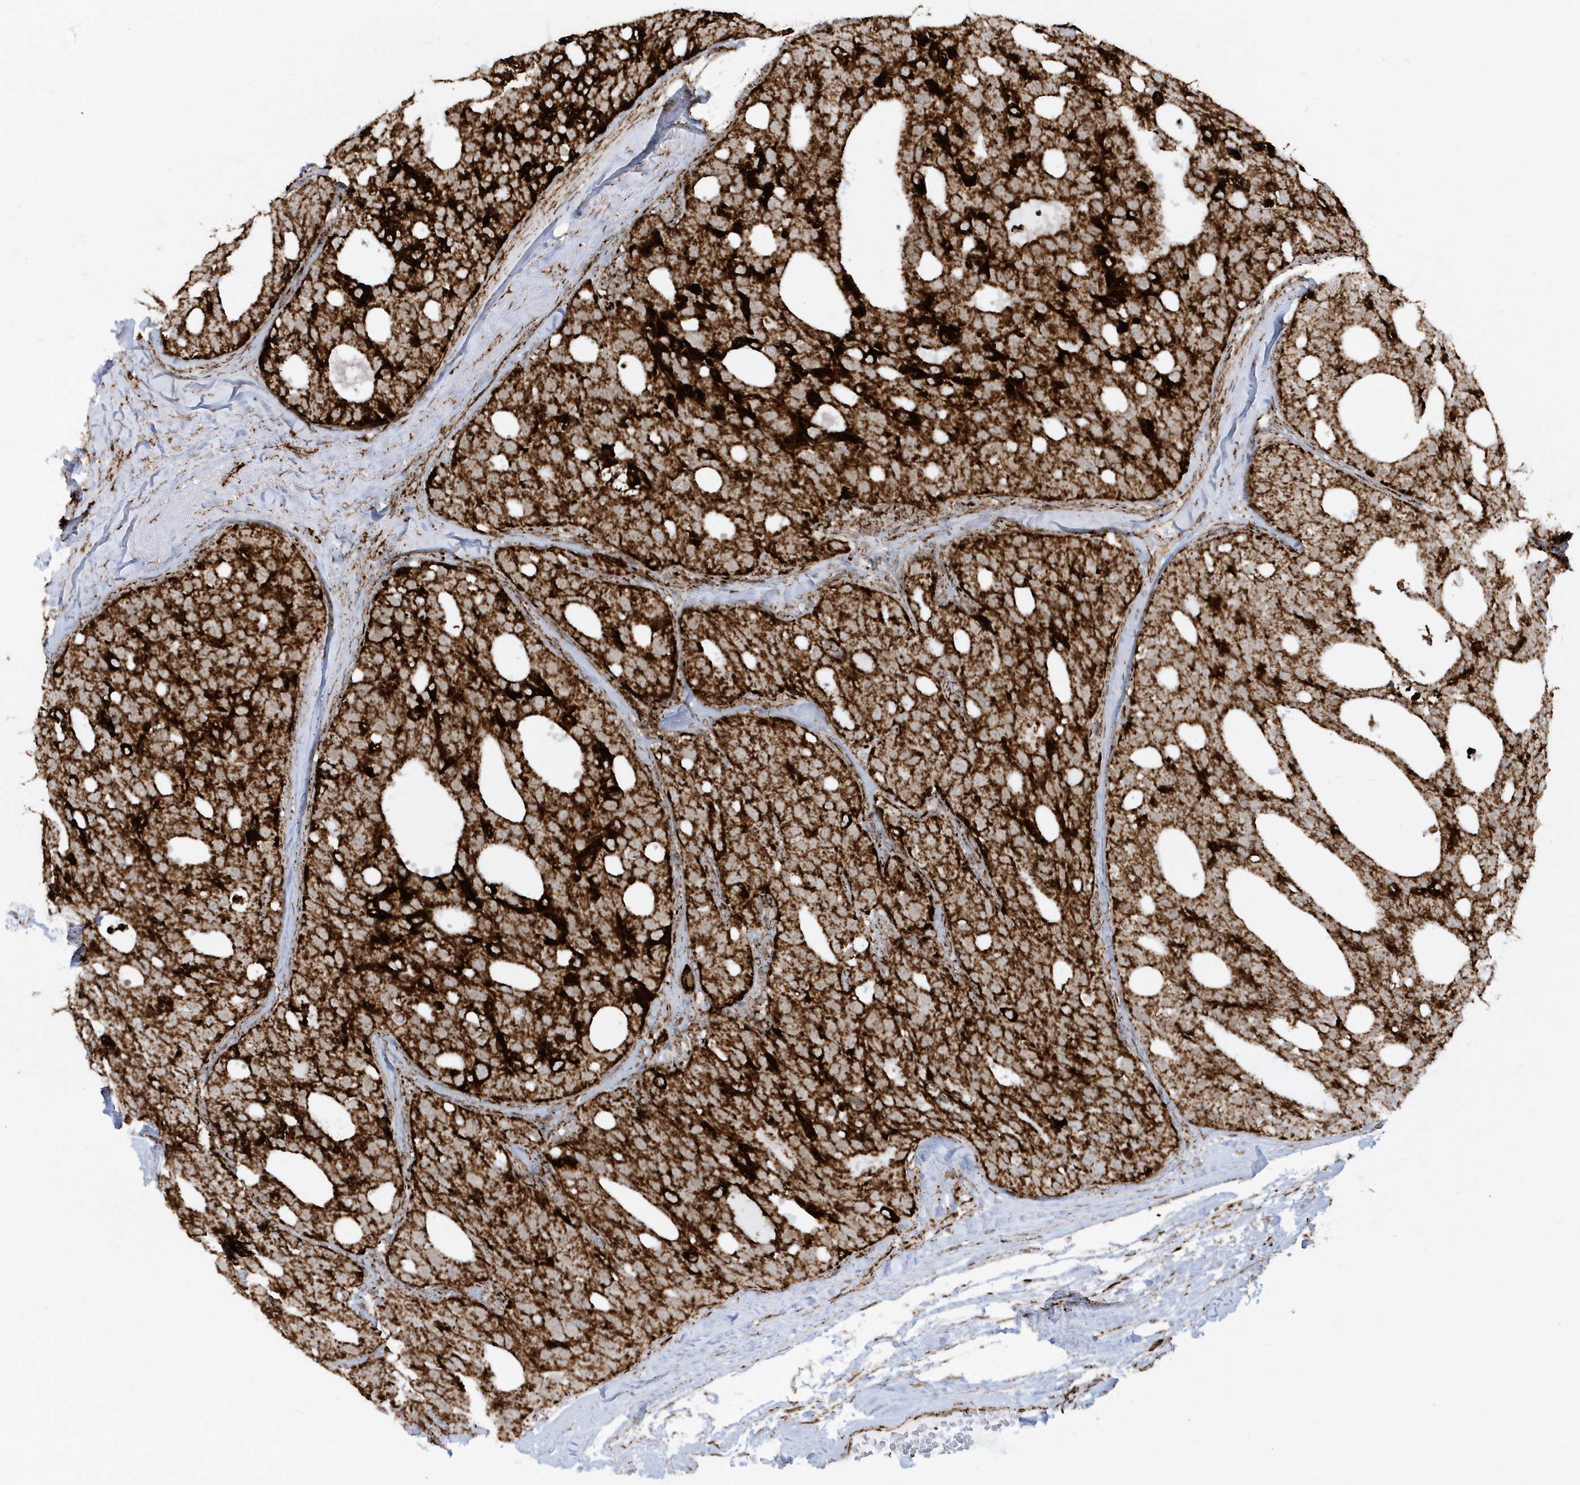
{"staining": {"intensity": "strong", "quantity": ">75%", "location": "cytoplasmic/membranous"}, "tissue": "thyroid cancer", "cell_type": "Tumor cells", "image_type": "cancer", "snomed": [{"axis": "morphology", "description": "Follicular adenoma carcinoma, NOS"}, {"axis": "topography", "description": "Thyroid gland"}], "caption": "A brown stain highlights strong cytoplasmic/membranous positivity of a protein in follicular adenoma carcinoma (thyroid) tumor cells.", "gene": "CRY2", "patient": {"sex": "male", "age": 75}}